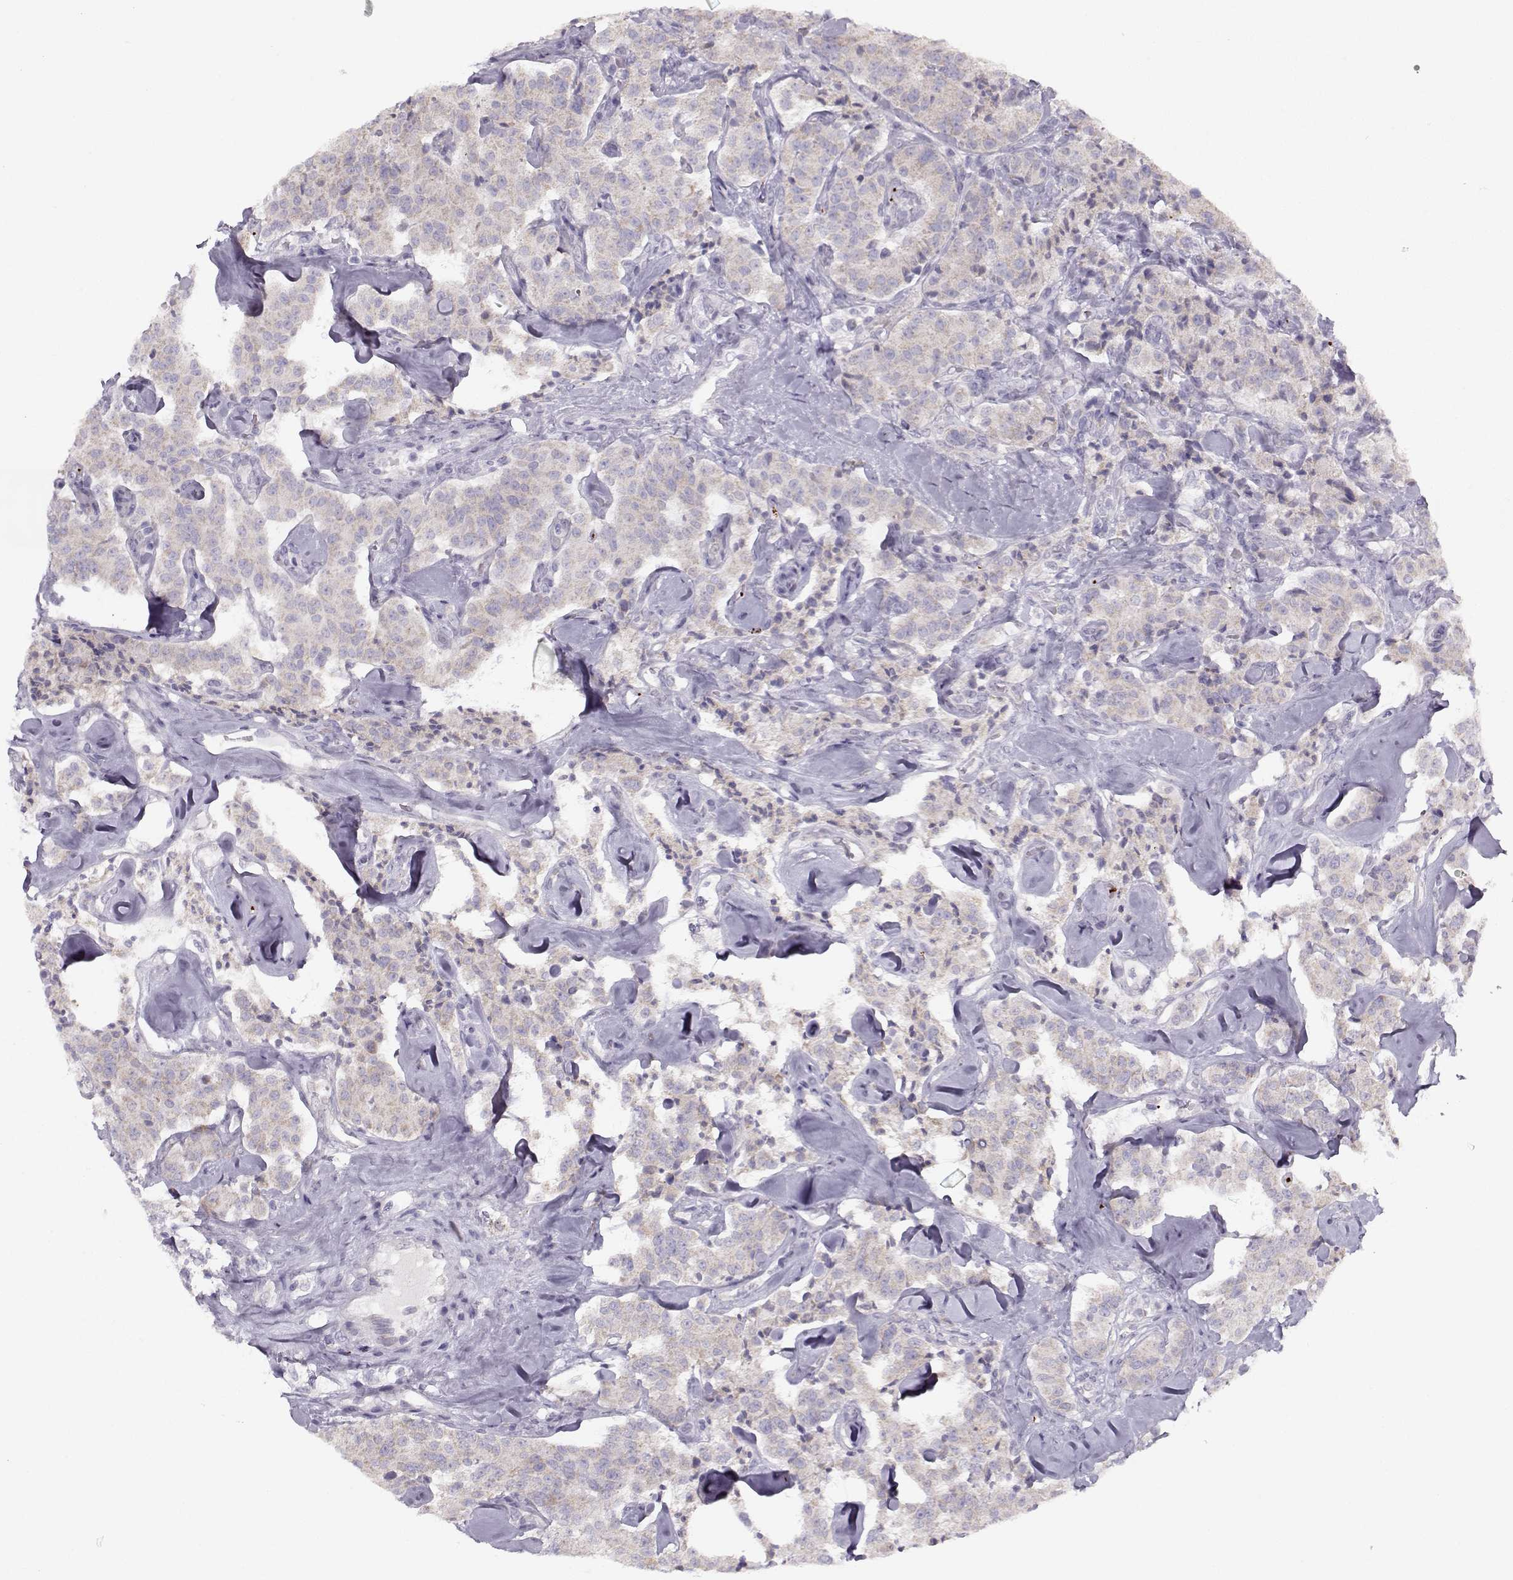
{"staining": {"intensity": "weak", "quantity": "<25%", "location": "cytoplasmic/membranous"}, "tissue": "carcinoid", "cell_type": "Tumor cells", "image_type": "cancer", "snomed": [{"axis": "morphology", "description": "Carcinoid, malignant, NOS"}, {"axis": "topography", "description": "Pancreas"}], "caption": "Carcinoid stained for a protein using immunohistochemistry demonstrates no positivity tumor cells.", "gene": "KLF17", "patient": {"sex": "male", "age": 41}}